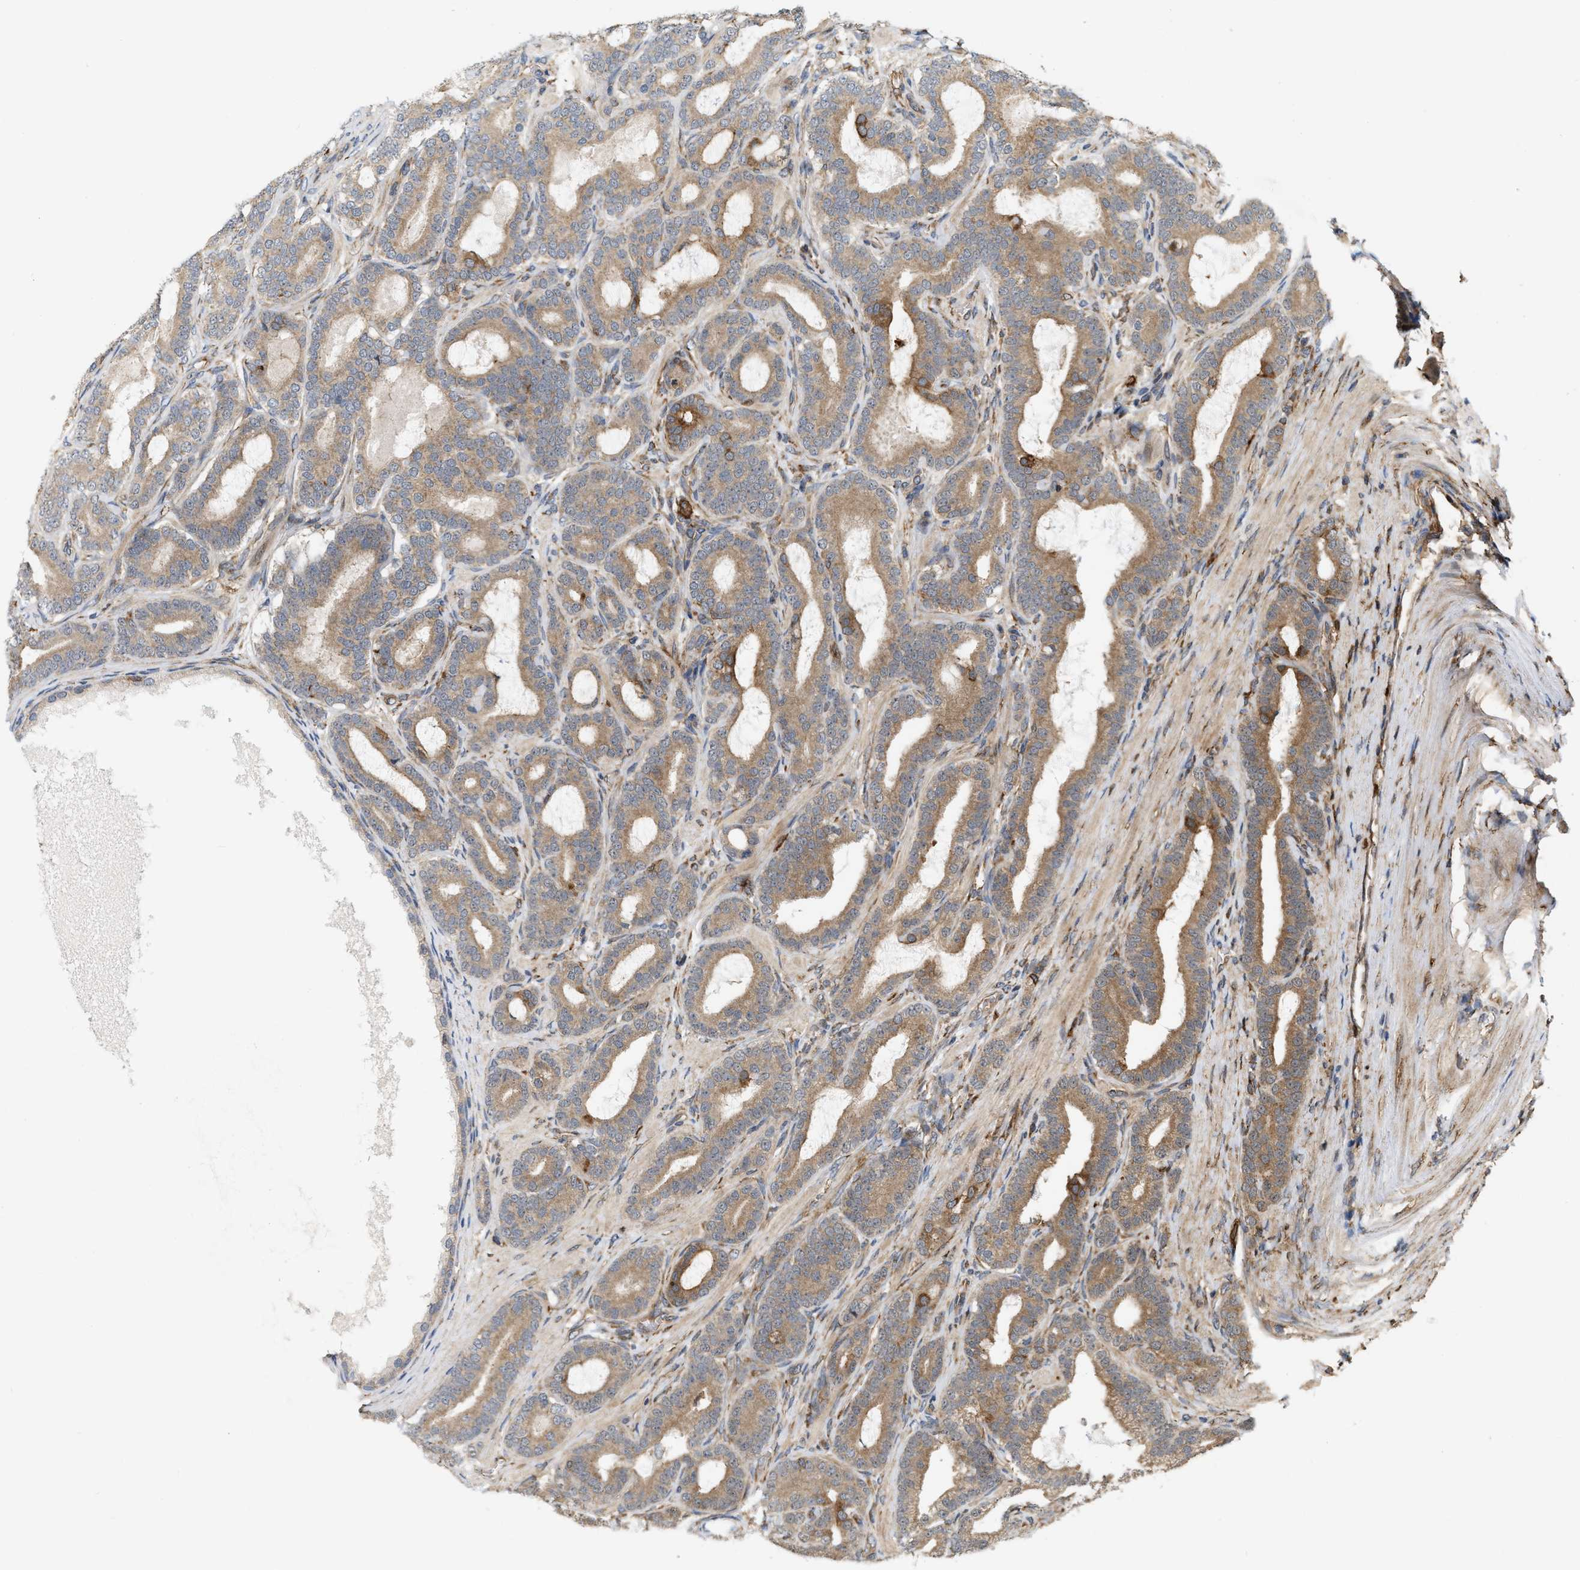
{"staining": {"intensity": "moderate", "quantity": ">75%", "location": "cytoplasmic/membranous"}, "tissue": "prostate cancer", "cell_type": "Tumor cells", "image_type": "cancer", "snomed": [{"axis": "morphology", "description": "Adenocarcinoma, High grade"}, {"axis": "topography", "description": "Prostate"}], "caption": "Moderate cytoplasmic/membranous staining is seen in approximately >75% of tumor cells in prostate cancer (high-grade adenocarcinoma). (brown staining indicates protein expression, while blue staining denotes nuclei).", "gene": "IQCE", "patient": {"sex": "male", "age": 60}}